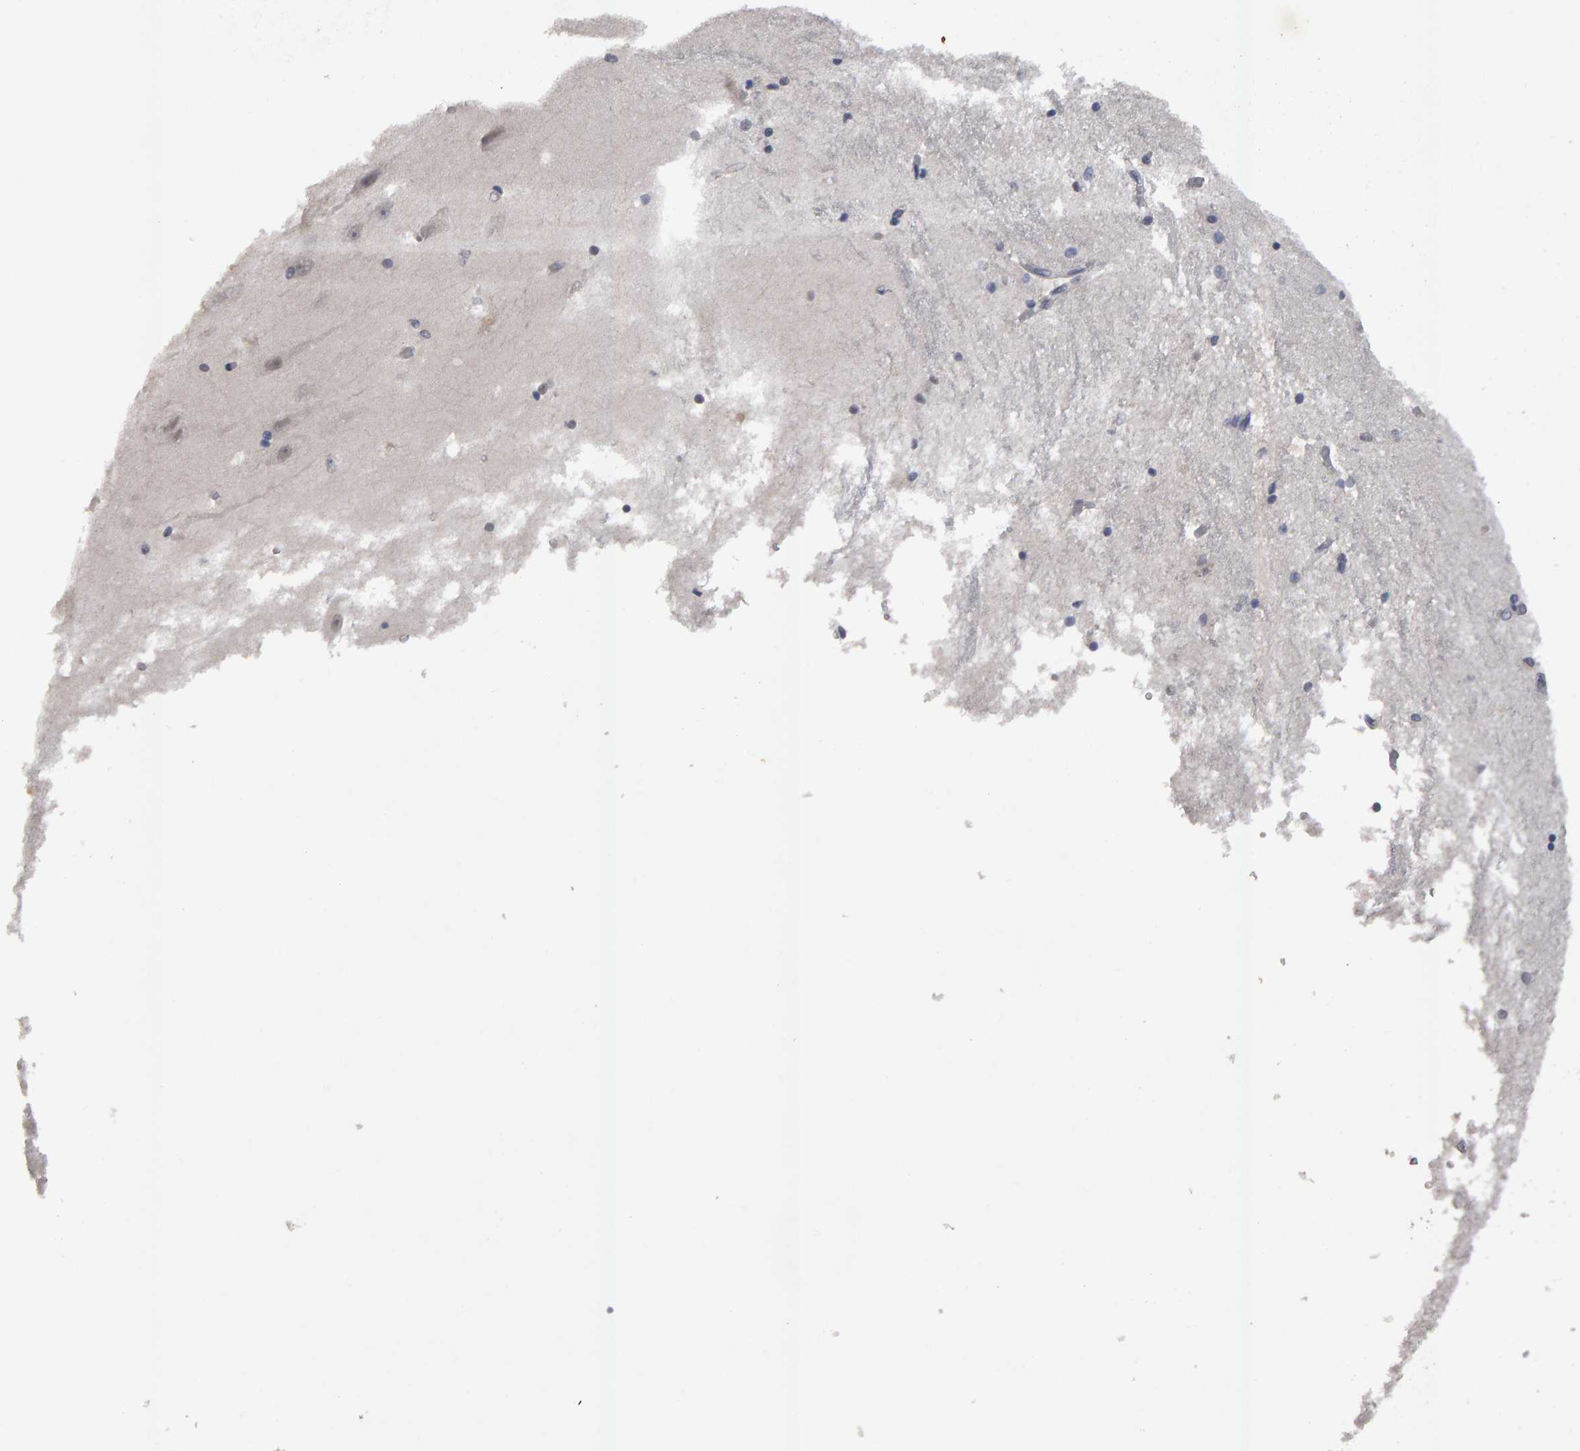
{"staining": {"intensity": "negative", "quantity": "none", "location": "none"}, "tissue": "hippocampus", "cell_type": "Glial cells", "image_type": "normal", "snomed": [{"axis": "morphology", "description": "Normal tissue, NOS"}, {"axis": "topography", "description": "Hippocampus"}], "caption": "DAB immunohistochemical staining of benign human hippocampus demonstrates no significant positivity in glial cells.", "gene": "IPO8", "patient": {"sex": "male", "age": 45}}